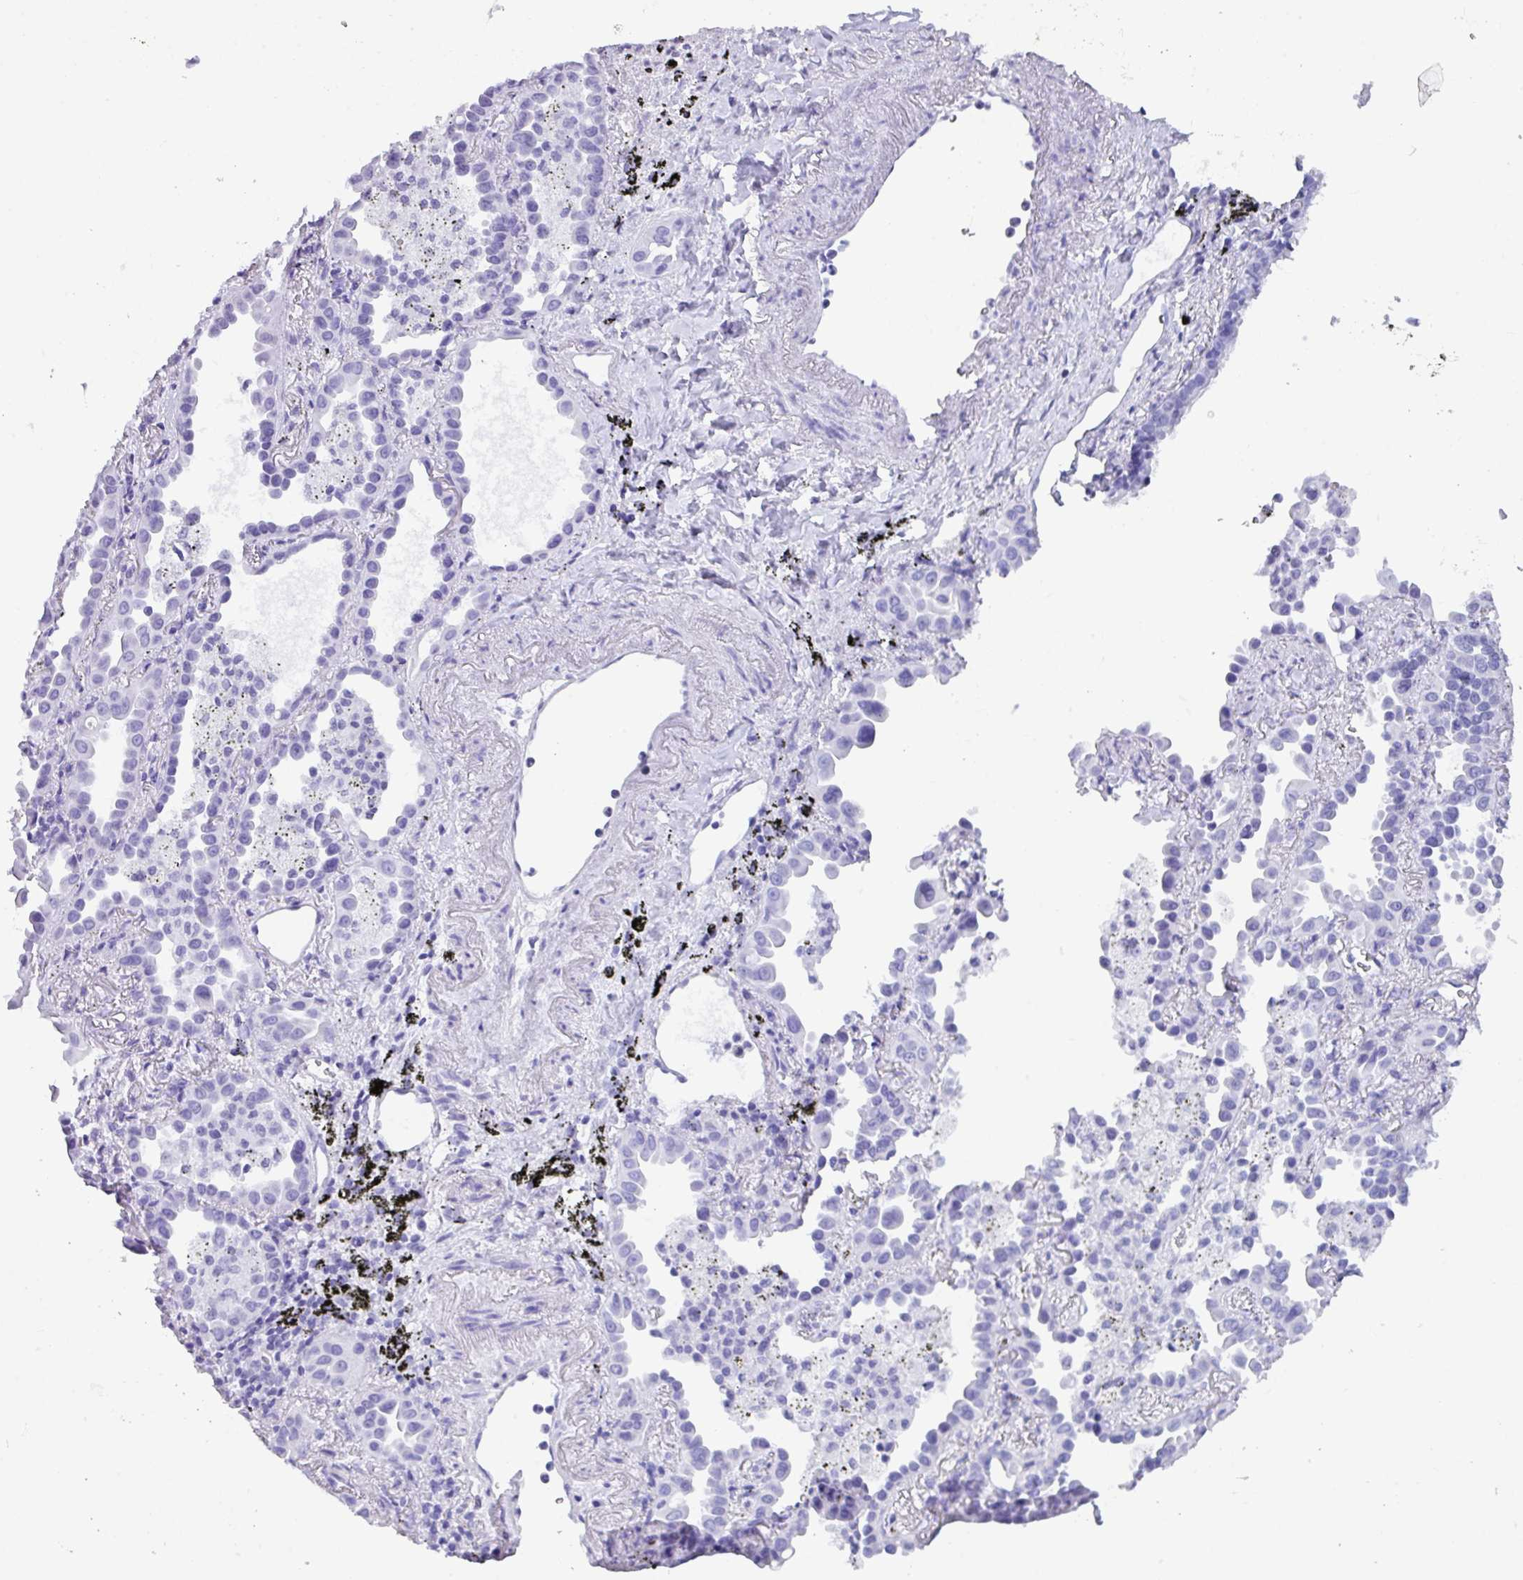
{"staining": {"intensity": "negative", "quantity": "none", "location": "none"}, "tissue": "lung cancer", "cell_type": "Tumor cells", "image_type": "cancer", "snomed": [{"axis": "morphology", "description": "Adenocarcinoma, NOS"}, {"axis": "topography", "description": "Lung"}], "caption": "Immunohistochemistry of human lung adenocarcinoma displays no positivity in tumor cells.", "gene": "ZNF524", "patient": {"sex": "male", "age": 68}}